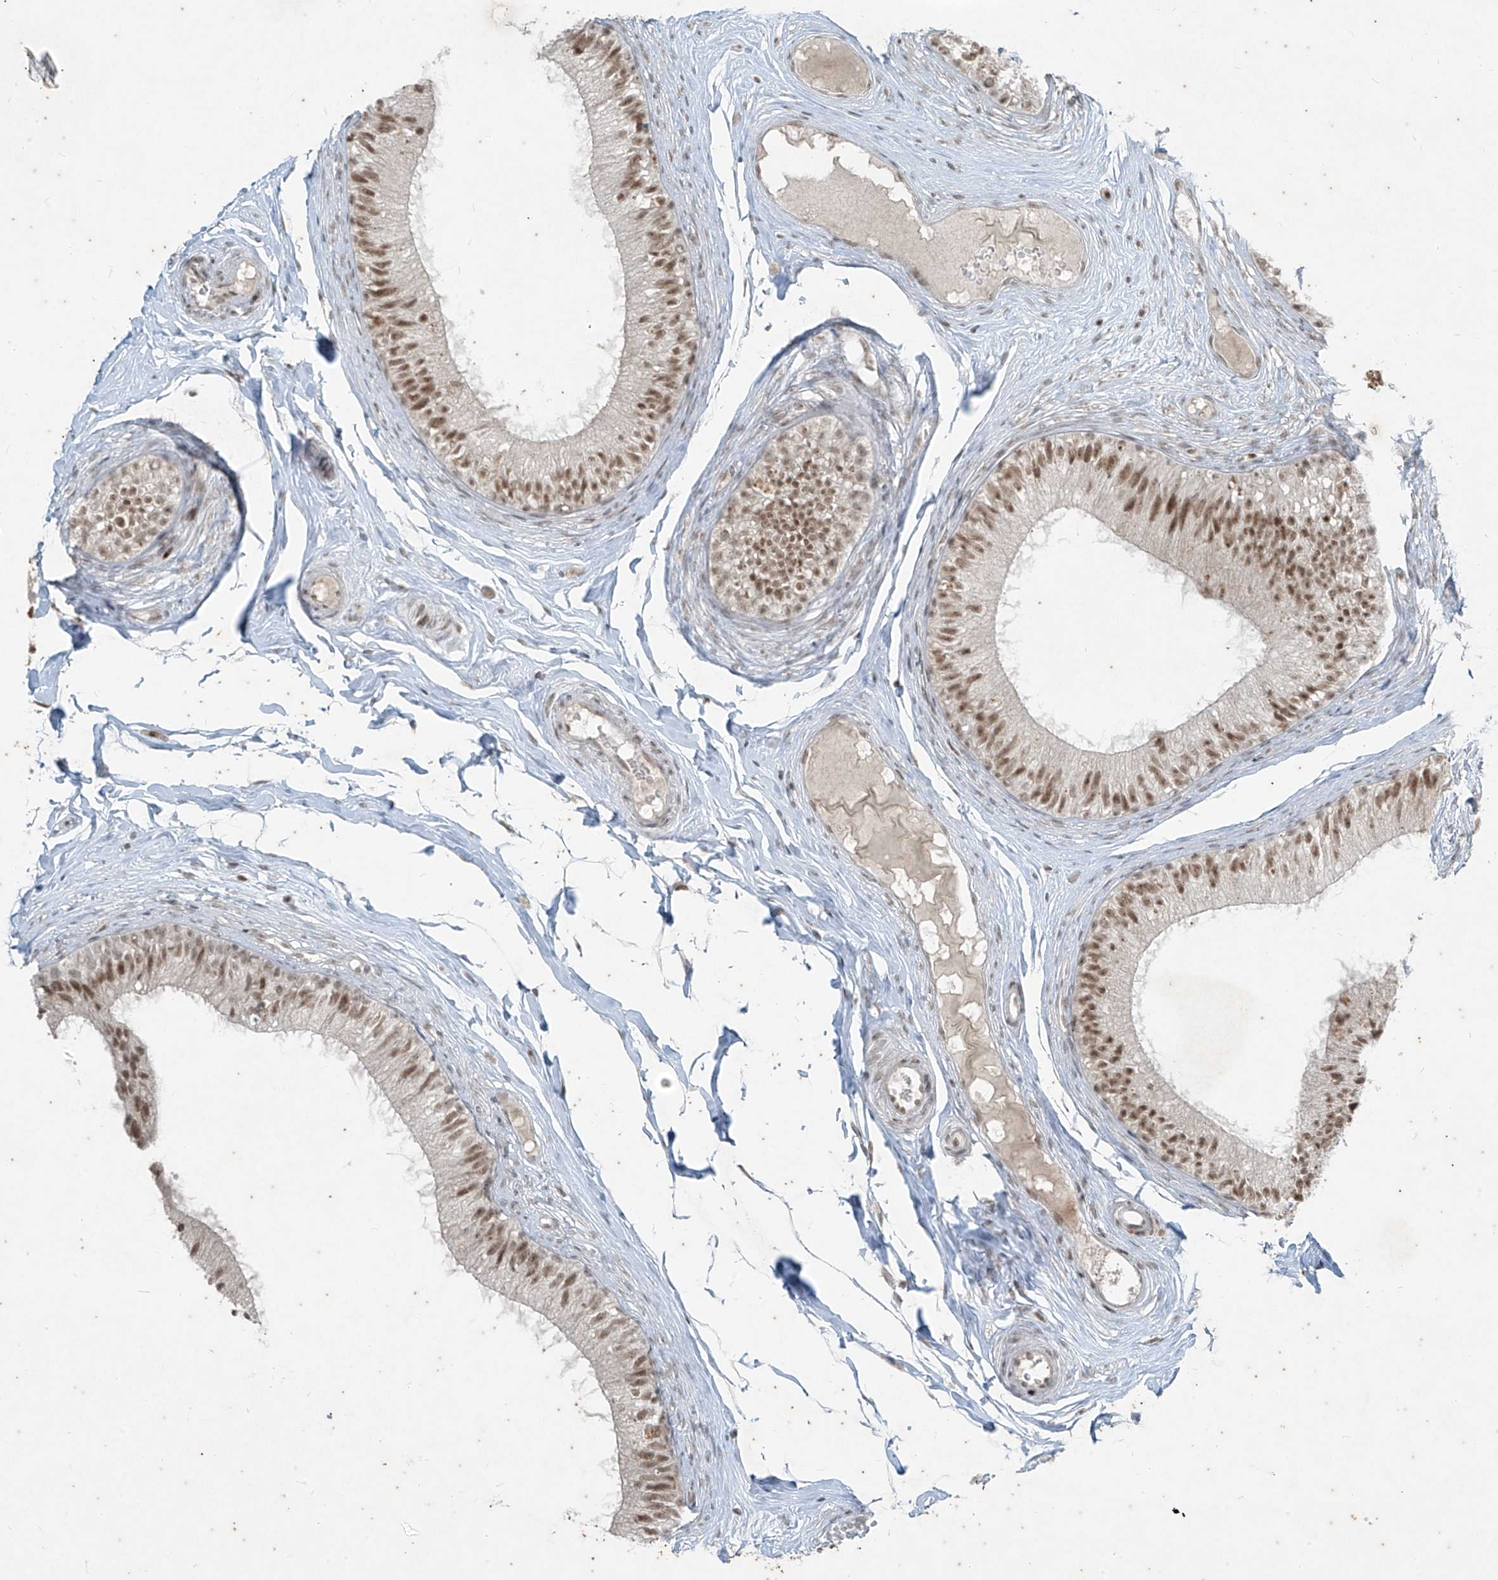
{"staining": {"intensity": "moderate", "quantity": ">75%", "location": "nuclear"}, "tissue": "epididymis", "cell_type": "Glandular cells", "image_type": "normal", "snomed": [{"axis": "morphology", "description": "Normal tissue, NOS"}, {"axis": "morphology", "description": "Seminoma in situ"}, {"axis": "topography", "description": "Testis"}, {"axis": "topography", "description": "Epididymis"}], "caption": "High-magnification brightfield microscopy of normal epididymis stained with DAB (brown) and counterstained with hematoxylin (blue). glandular cells exhibit moderate nuclear positivity is present in approximately>75% of cells. The protein of interest is shown in brown color, while the nuclei are stained blue.", "gene": "ZNF354B", "patient": {"sex": "male", "age": 28}}